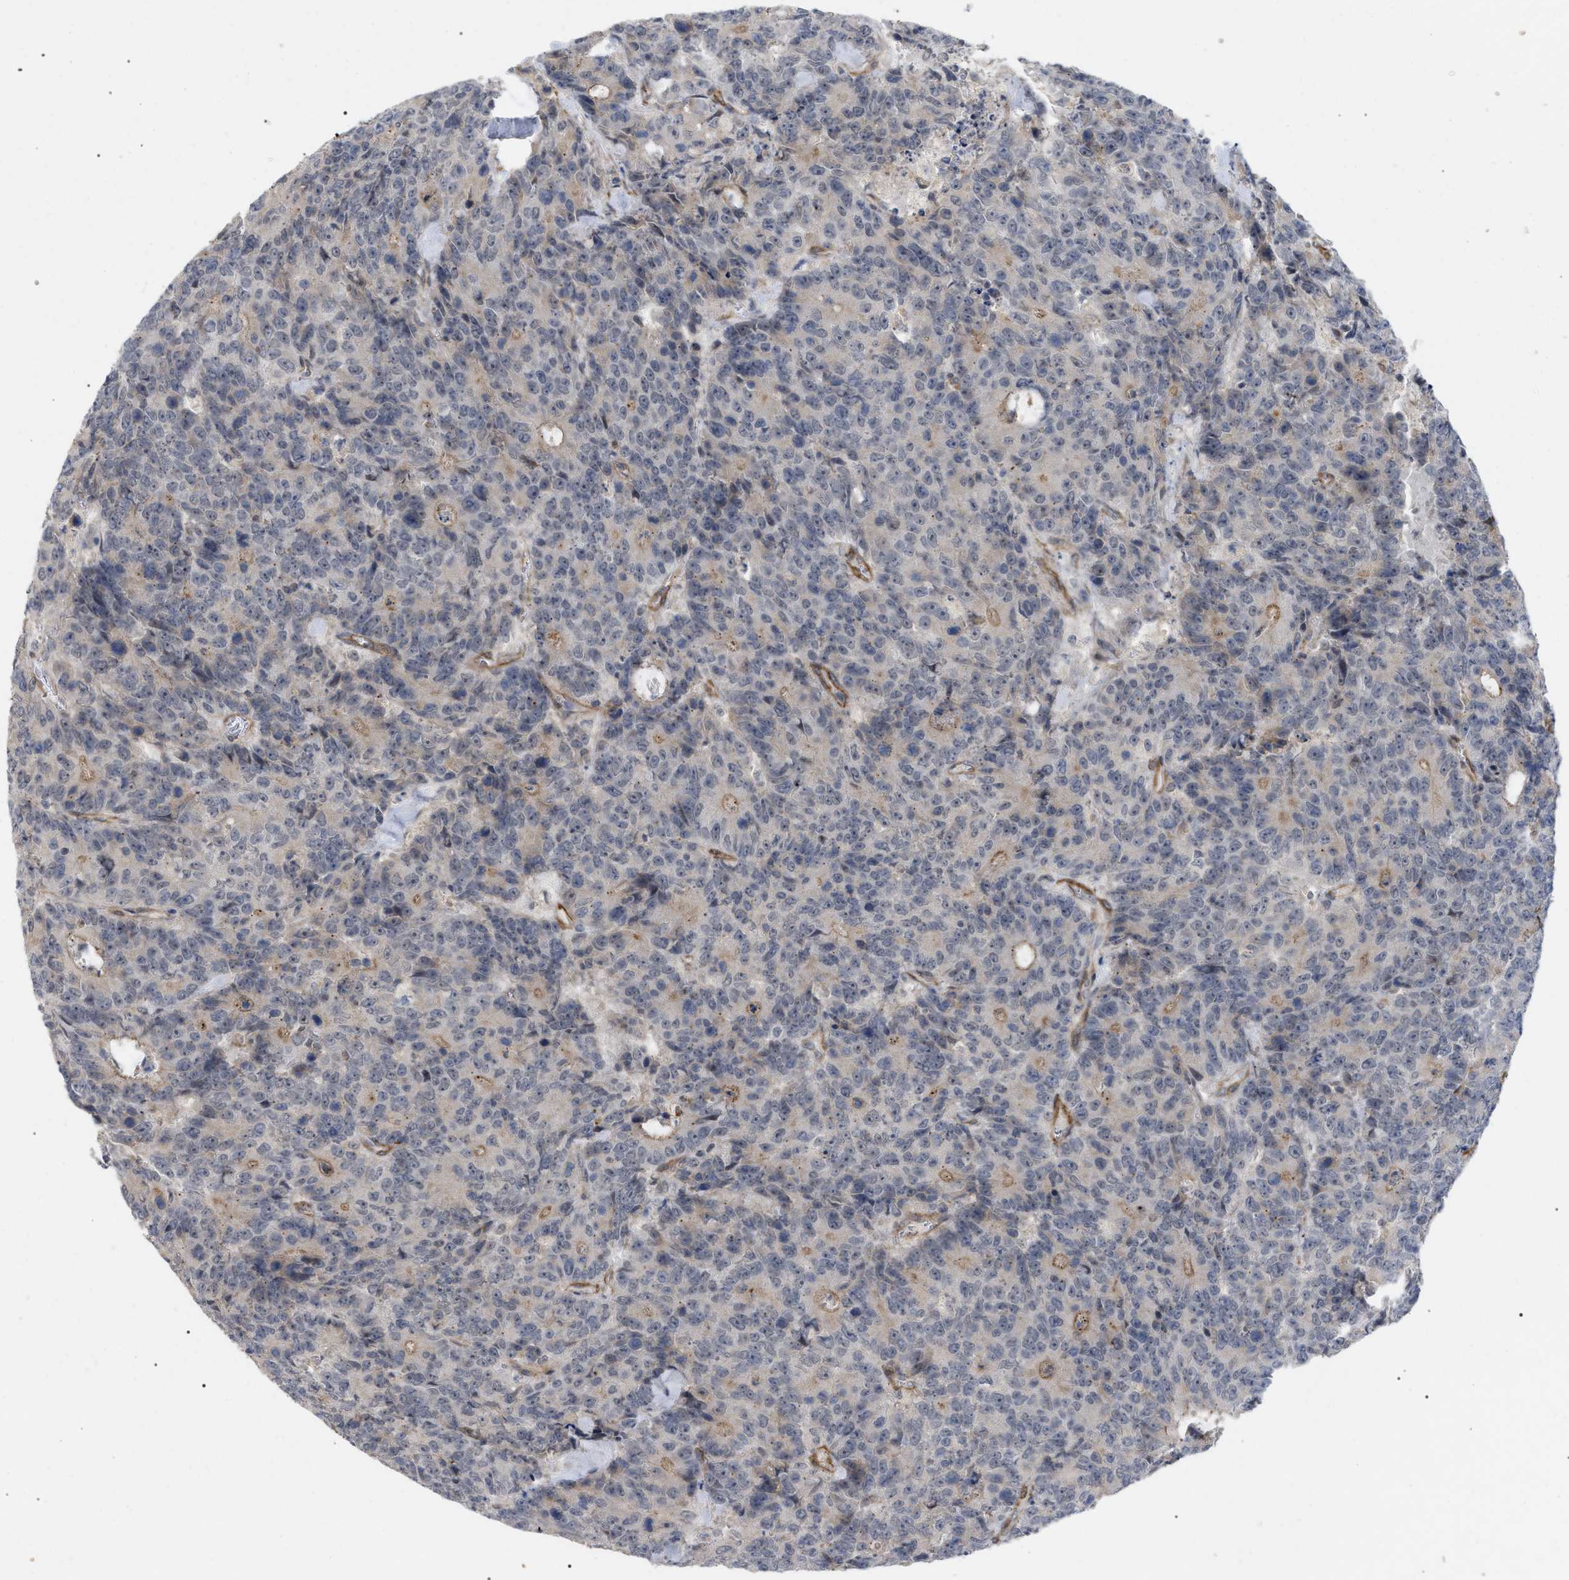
{"staining": {"intensity": "negative", "quantity": "none", "location": "none"}, "tissue": "colorectal cancer", "cell_type": "Tumor cells", "image_type": "cancer", "snomed": [{"axis": "morphology", "description": "Adenocarcinoma, NOS"}, {"axis": "topography", "description": "Colon"}], "caption": "Immunohistochemistry (IHC) of colorectal cancer demonstrates no expression in tumor cells. (DAB IHC with hematoxylin counter stain).", "gene": "ST6GALNAC6", "patient": {"sex": "female", "age": 86}}